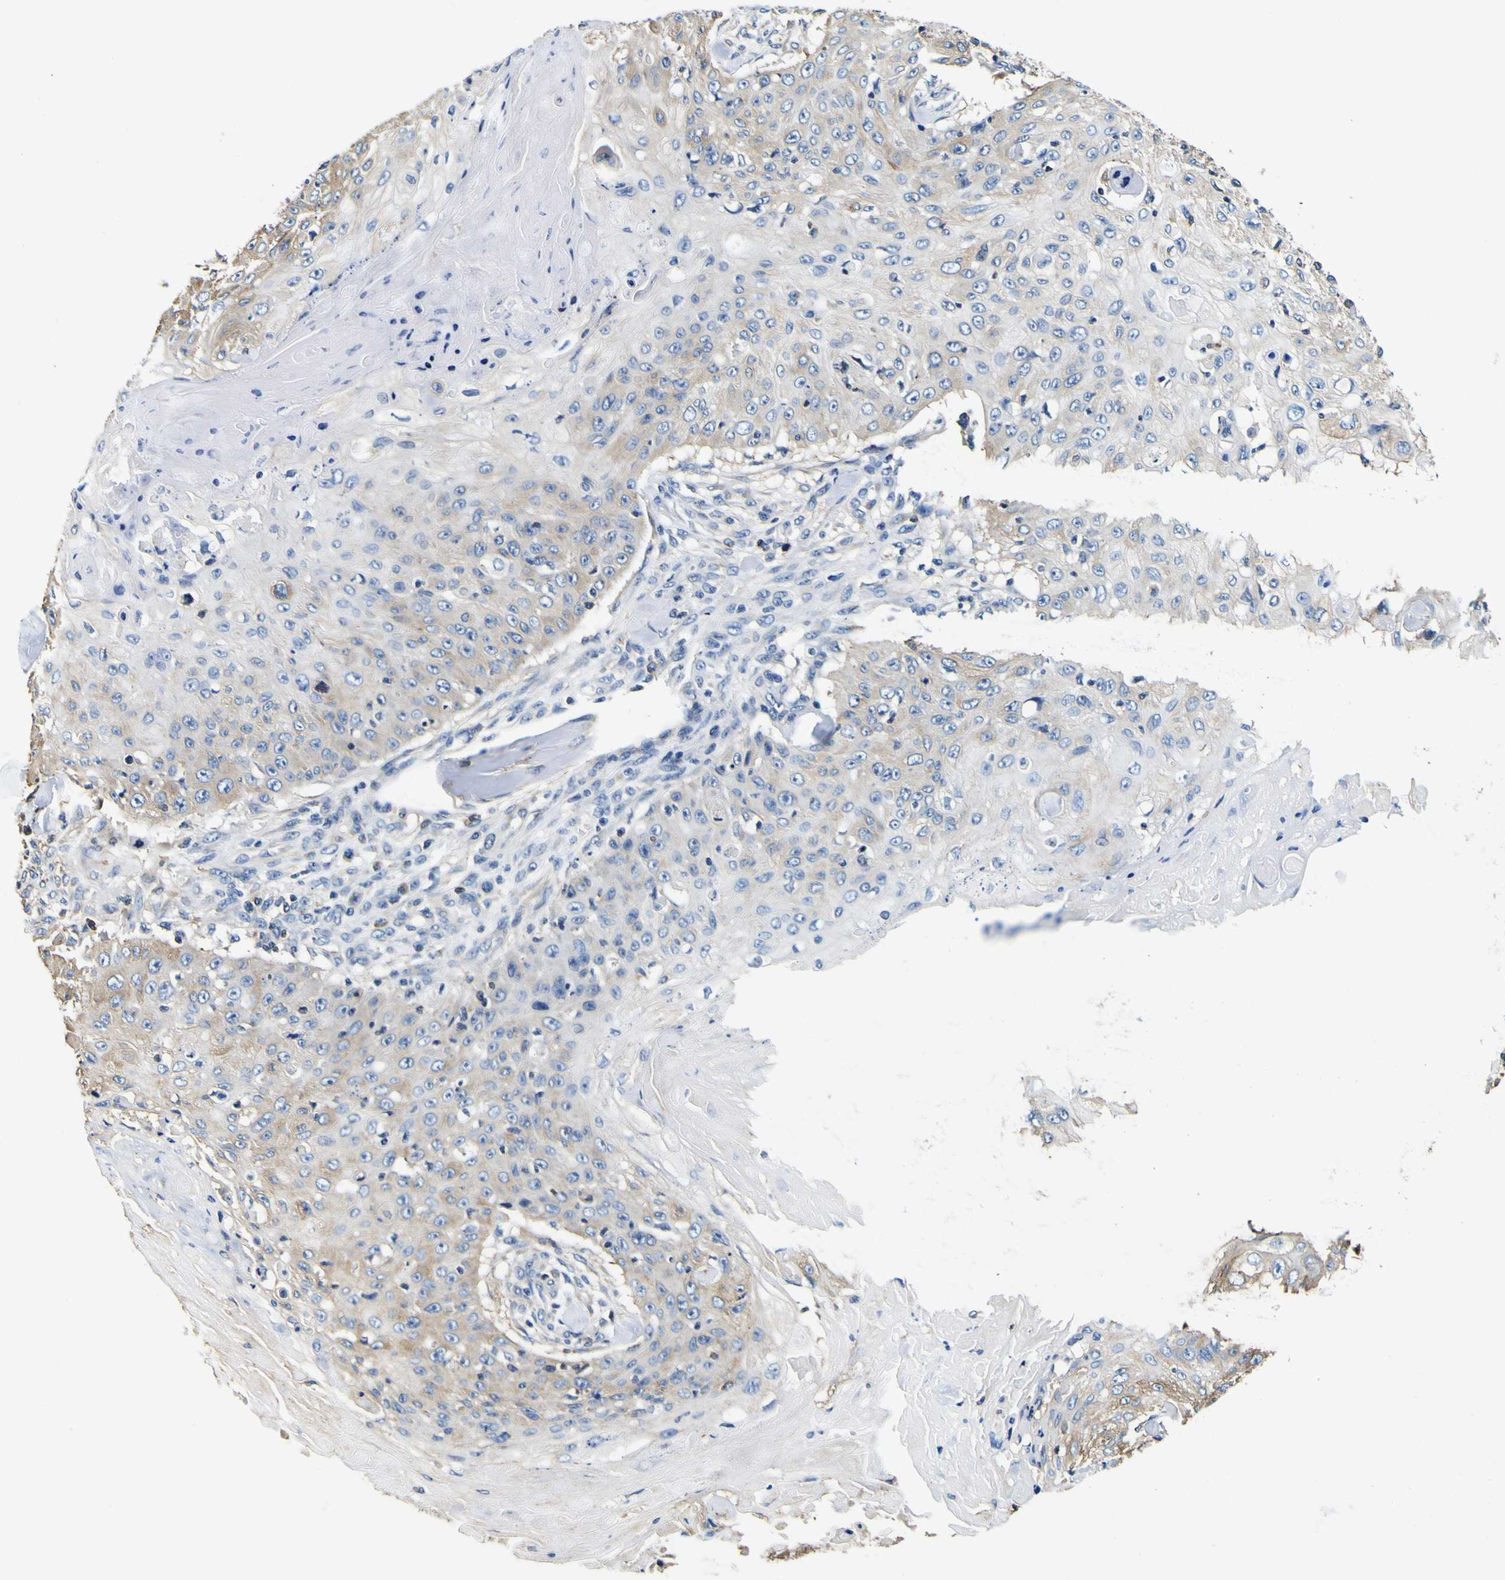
{"staining": {"intensity": "weak", "quantity": ">75%", "location": "cytoplasmic/membranous"}, "tissue": "skin cancer", "cell_type": "Tumor cells", "image_type": "cancer", "snomed": [{"axis": "morphology", "description": "Squamous cell carcinoma, NOS"}, {"axis": "topography", "description": "Skin"}], "caption": "High-power microscopy captured an immunohistochemistry (IHC) micrograph of squamous cell carcinoma (skin), revealing weak cytoplasmic/membranous staining in approximately >75% of tumor cells.", "gene": "TUBA1B", "patient": {"sex": "male", "age": 86}}